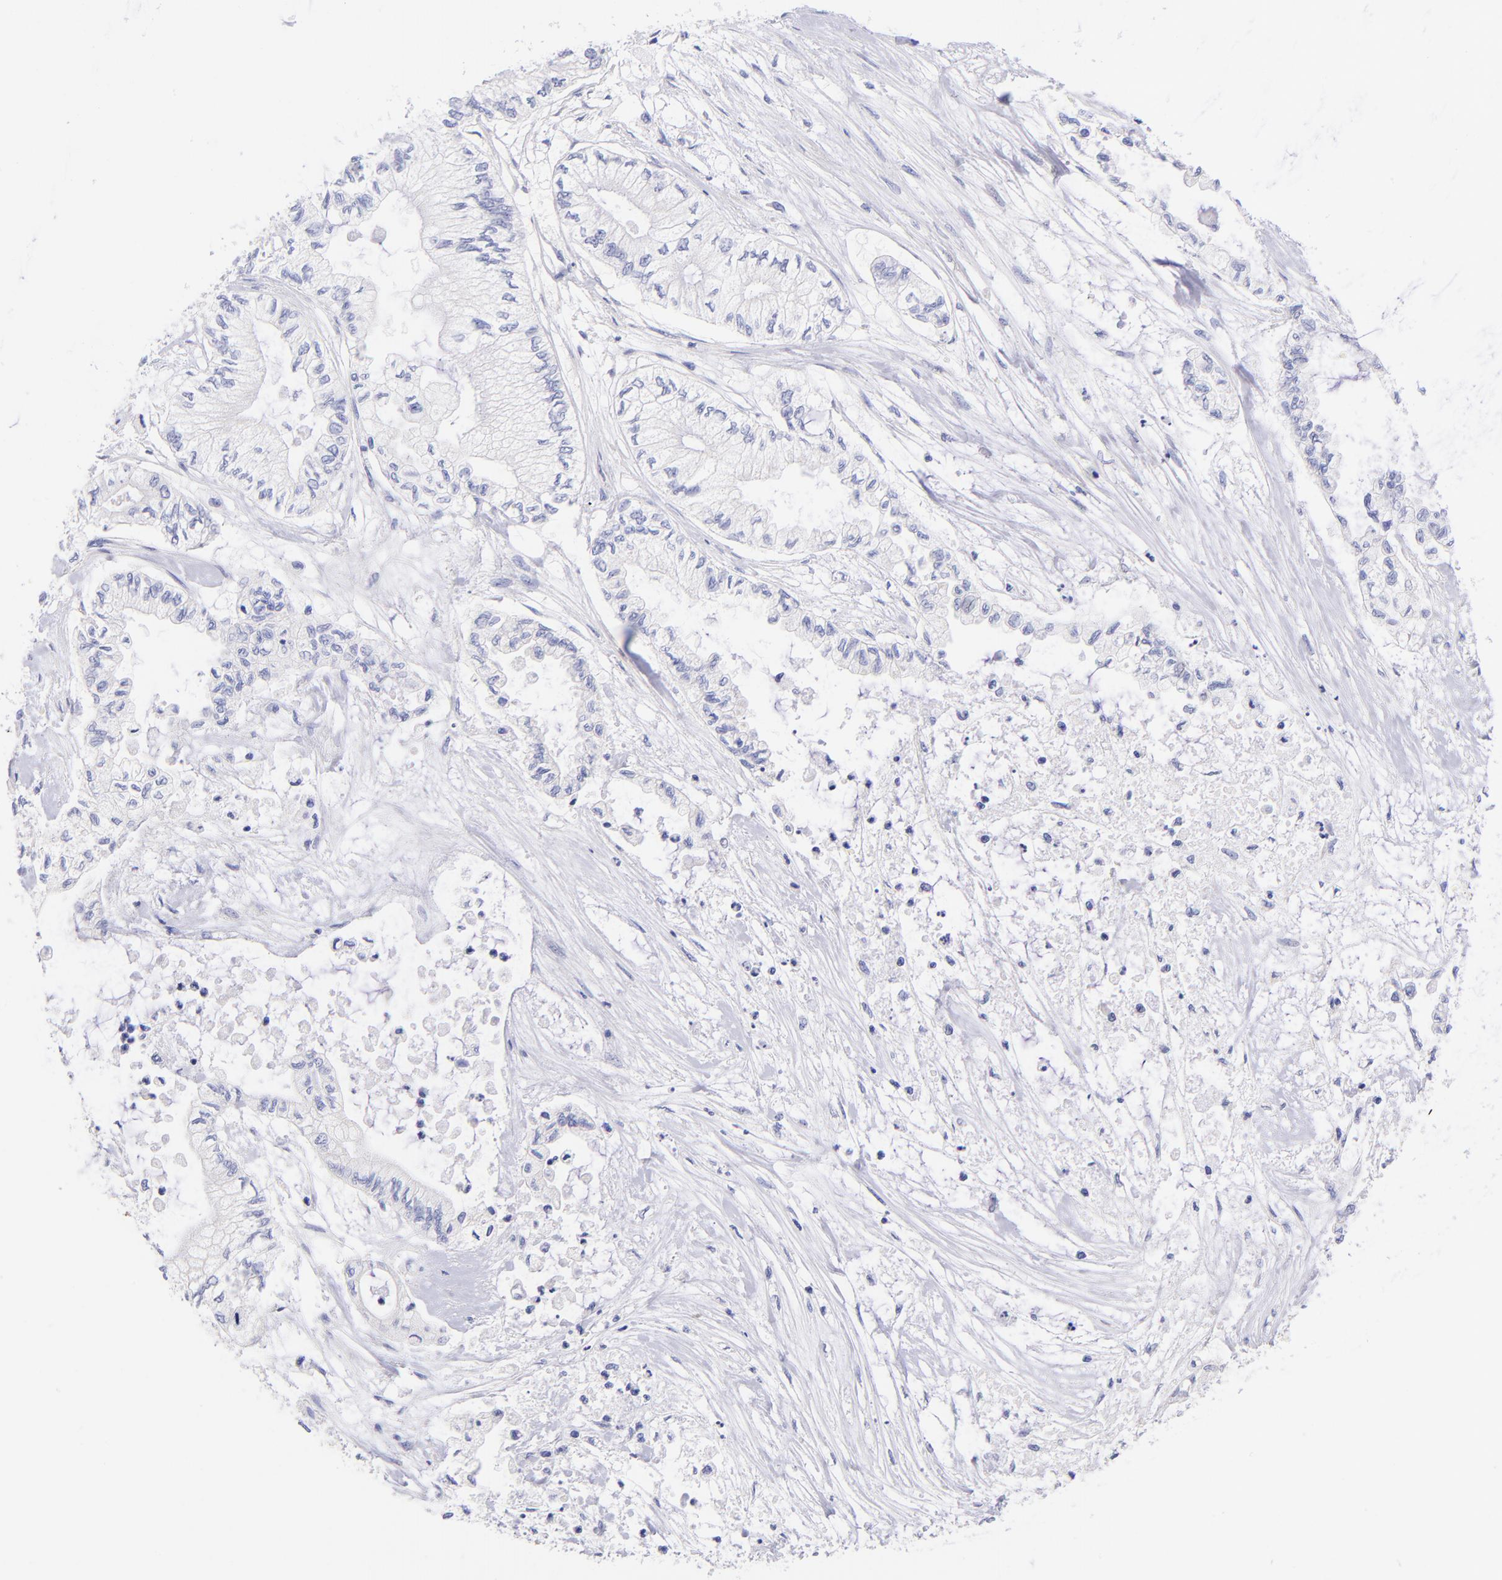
{"staining": {"intensity": "negative", "quantity": "none", "location": "none"}, "tissue": "pancreatic cancer", "cell_type": "Tumor cells", "image_type": "cancer", "snomed": [{"axis": "morphology", "description": "Adenocarcinoma, NOS"}, {"axis": "topography", "description": "Pancreas"}], "caption": "Tumor cells are negative for brown protein staining in pancreatic adenocarcinoma.", "gene": "RAB3B", "patient": {"sex": "male", "age": 79}}